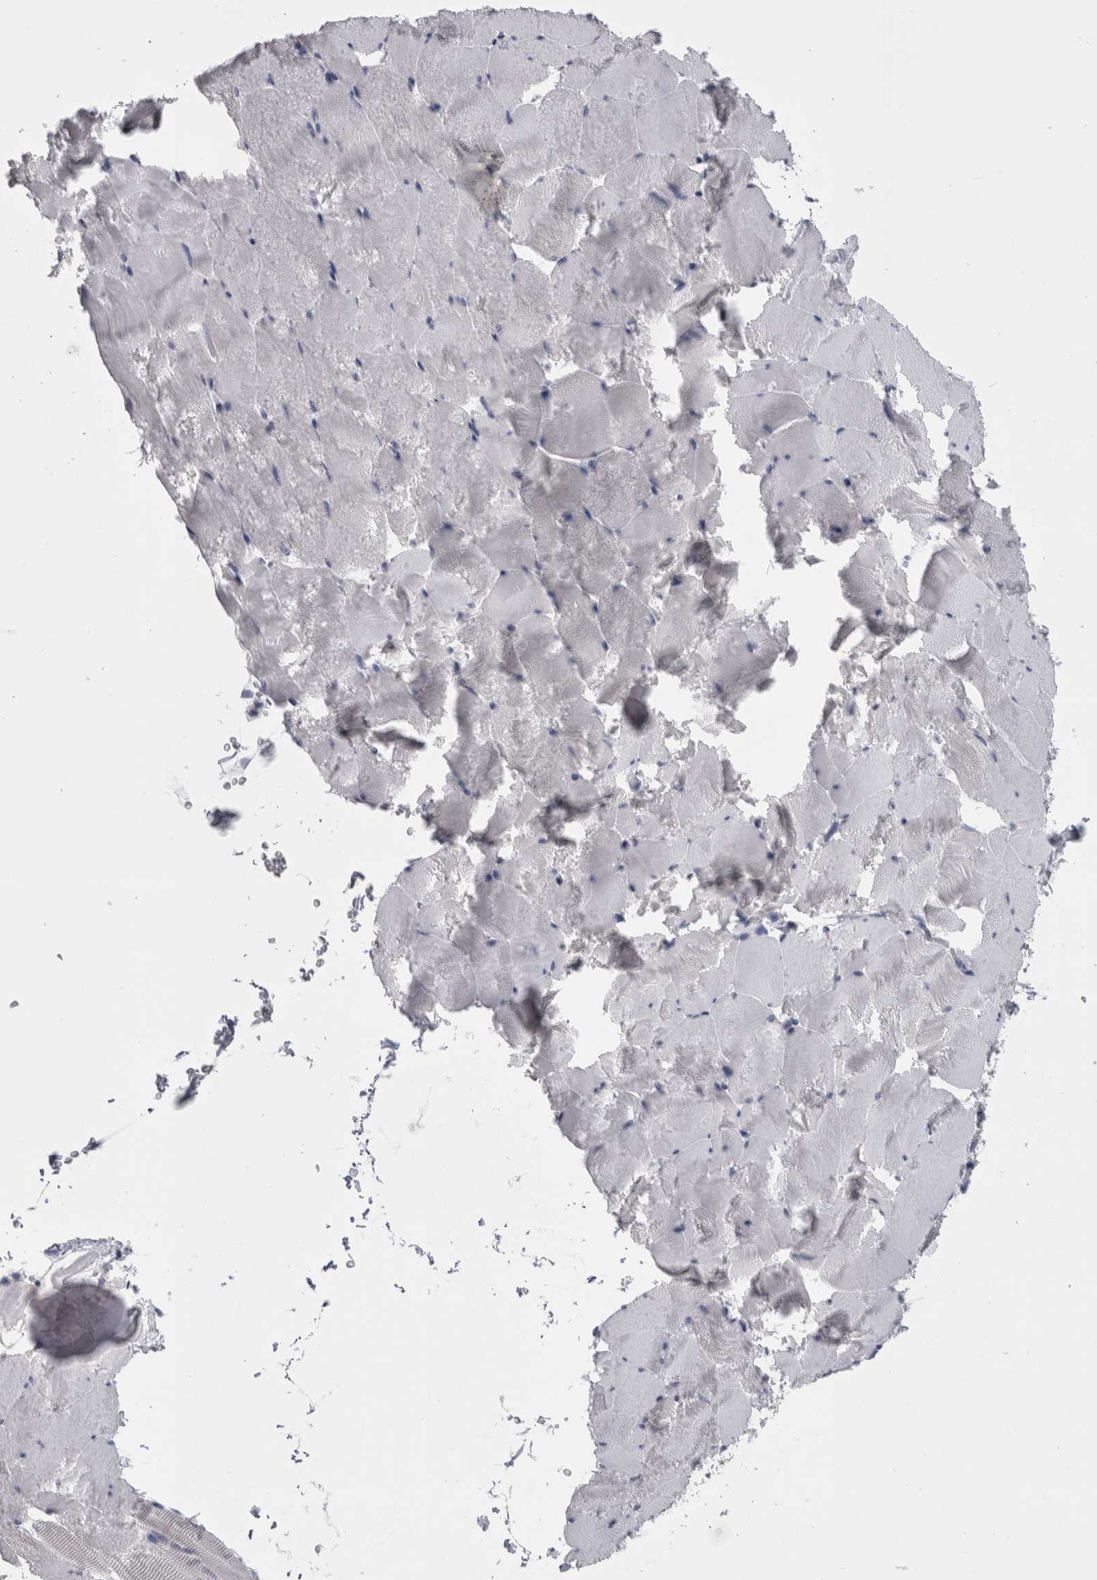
{"staining": {"intensity": "negative", "quantity": "none", "location": "none"}, "tissue": "skeletal muscle", "cell_type": "Myocytes", "image_type": "normal", "snomed": [{"axis": "morphology", "description": "Normal tissue, NOS"}, {"axis": "topography", "description": "Skeletal muscle"}], "caption": "This micrograph is of unremarkable skeletal muscle stained with IHC to label a protein in brown with the nuclei are counter-stained blue. There is no positivity in myocytes.", "gene": "PAX5", "patient": {"sex": "male", "age": 62}}